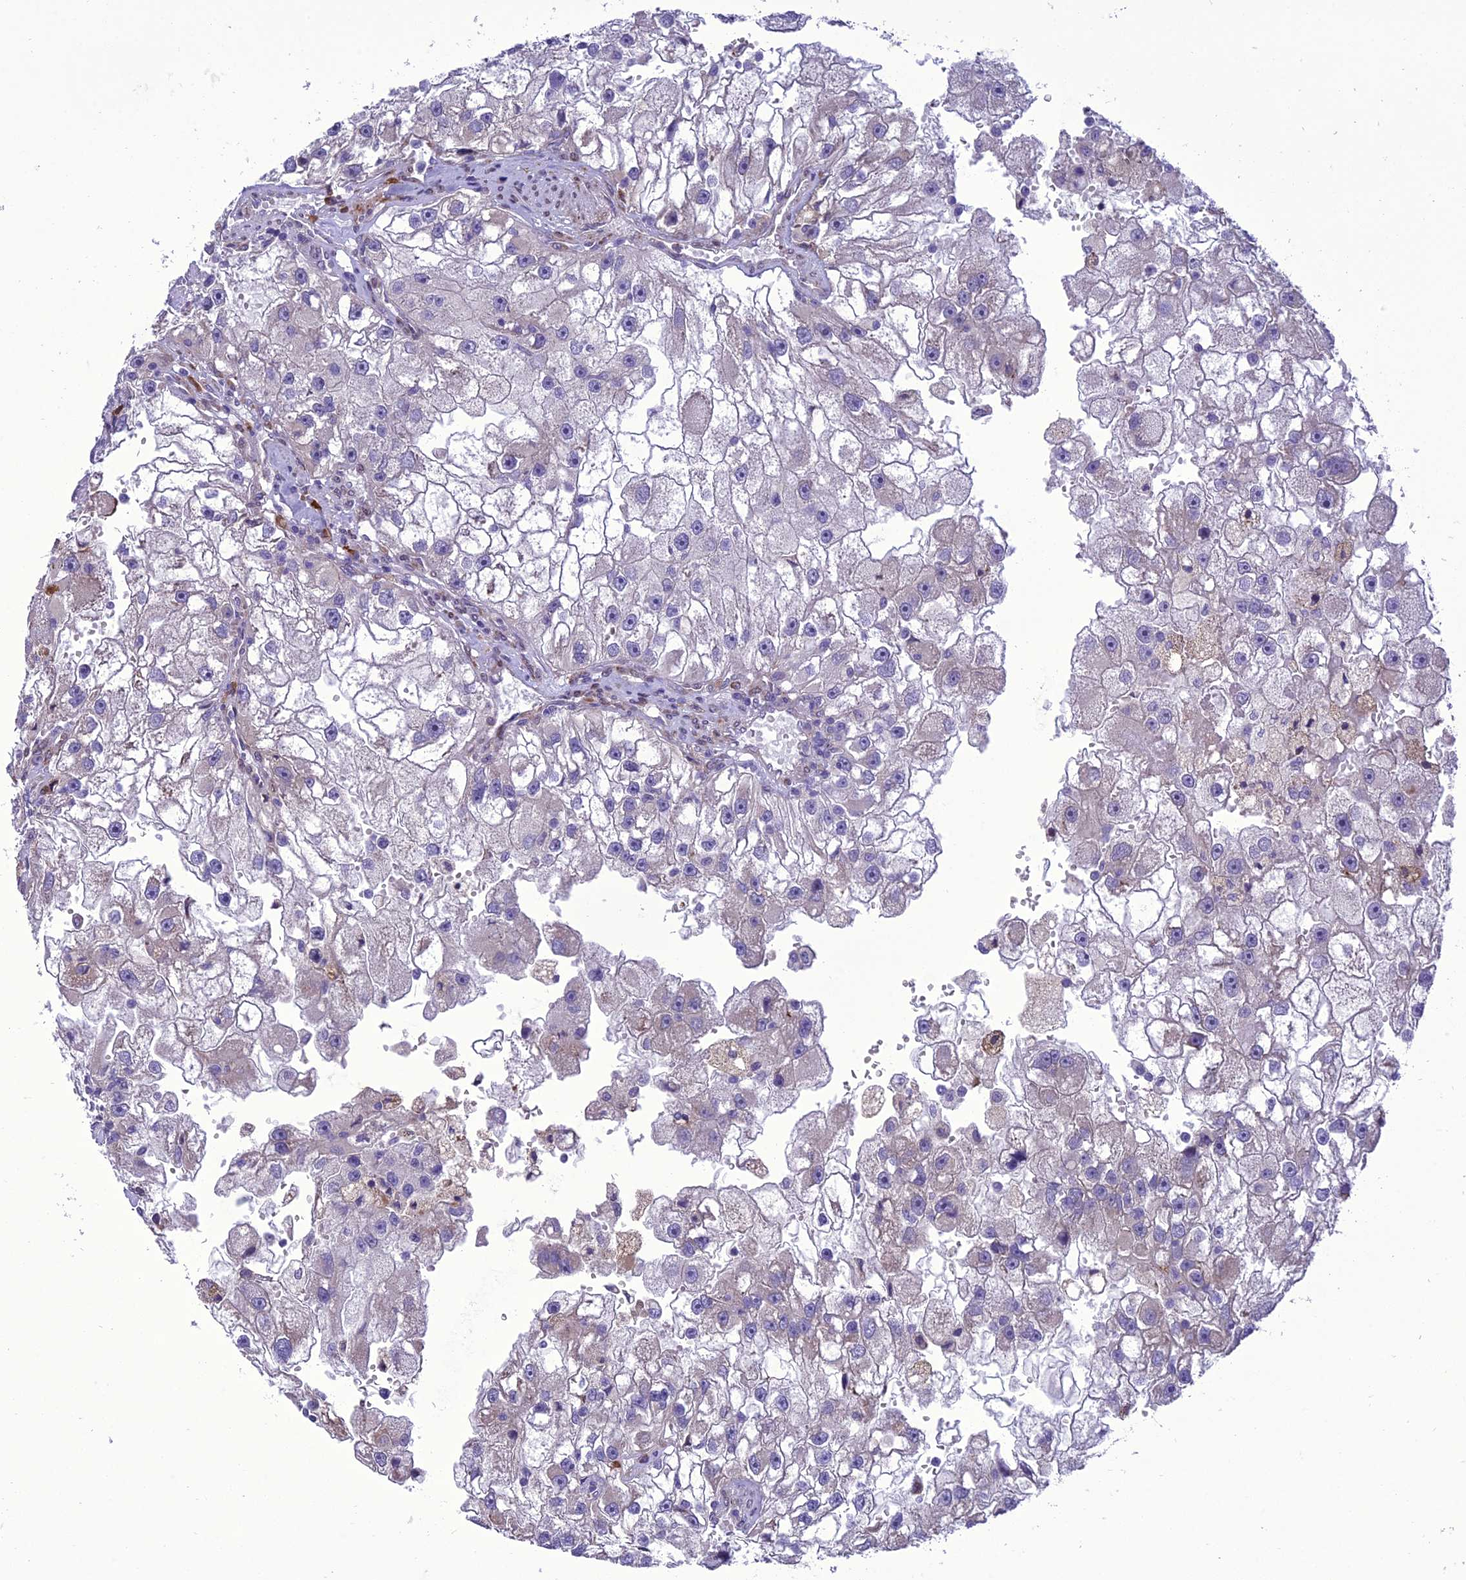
{"staining": {"intensity": "weak", "quantity": "<25%", "location": "cytoplasmic/membranous"}, "tissue": "renal cancer", "cell_type": "Tumor cells", "image_type": "cancer", "snomed": [{"axis": "morphology", "description": "Adenocarcinoma, NOS"}, {"axis": "topography", "description": "Kidney"}], "caption": "The immunohistochemistry histopathology image has no significant staining in tumor cells of renal cancer tissue.", "gene": "NEURL2", "patient": {"sex": "male", "age": 63}}